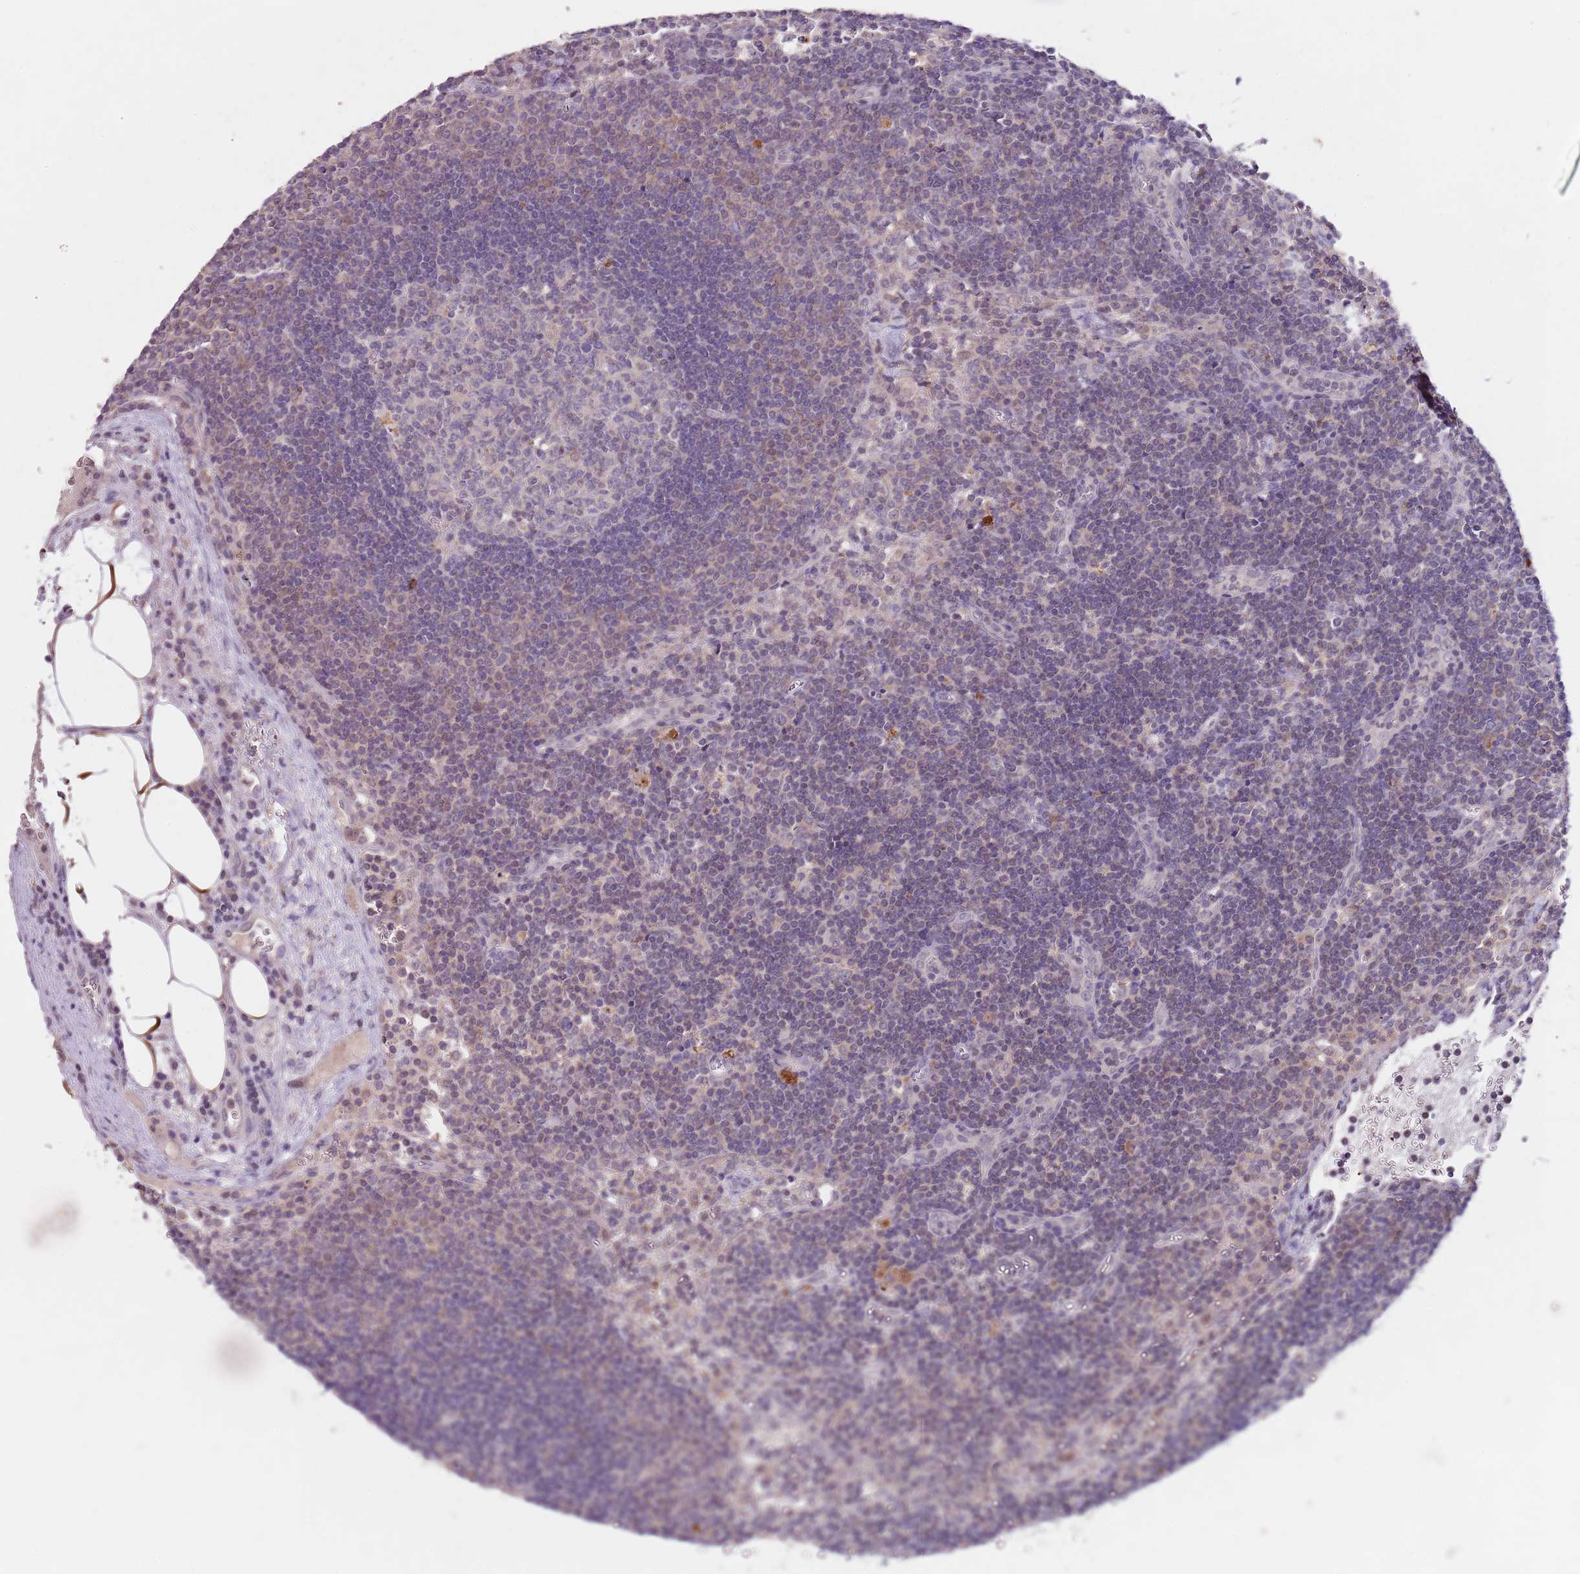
{"staining": {"intensity": "negative", "quantity": "none", "location": "none"}, "tissue": "lymph node", "cell_type": "Germinal center cells", "image_type": "normal", "snomed": [{"axis": "morphology", "description": "Normal tissue, NOS"}, {"axis": "topography", "description": "Lymph node"}], "caption": "Immunohistochemical staining of unremarkable lymph node exhibits no significant staining in germinal center cells. (DAB (3,3'-diaminobenzidine) immunohistochemistry with hematoxylin counter stain).", "gene": "NRDE2", "patient": {"sex": "male", "age": 58}}